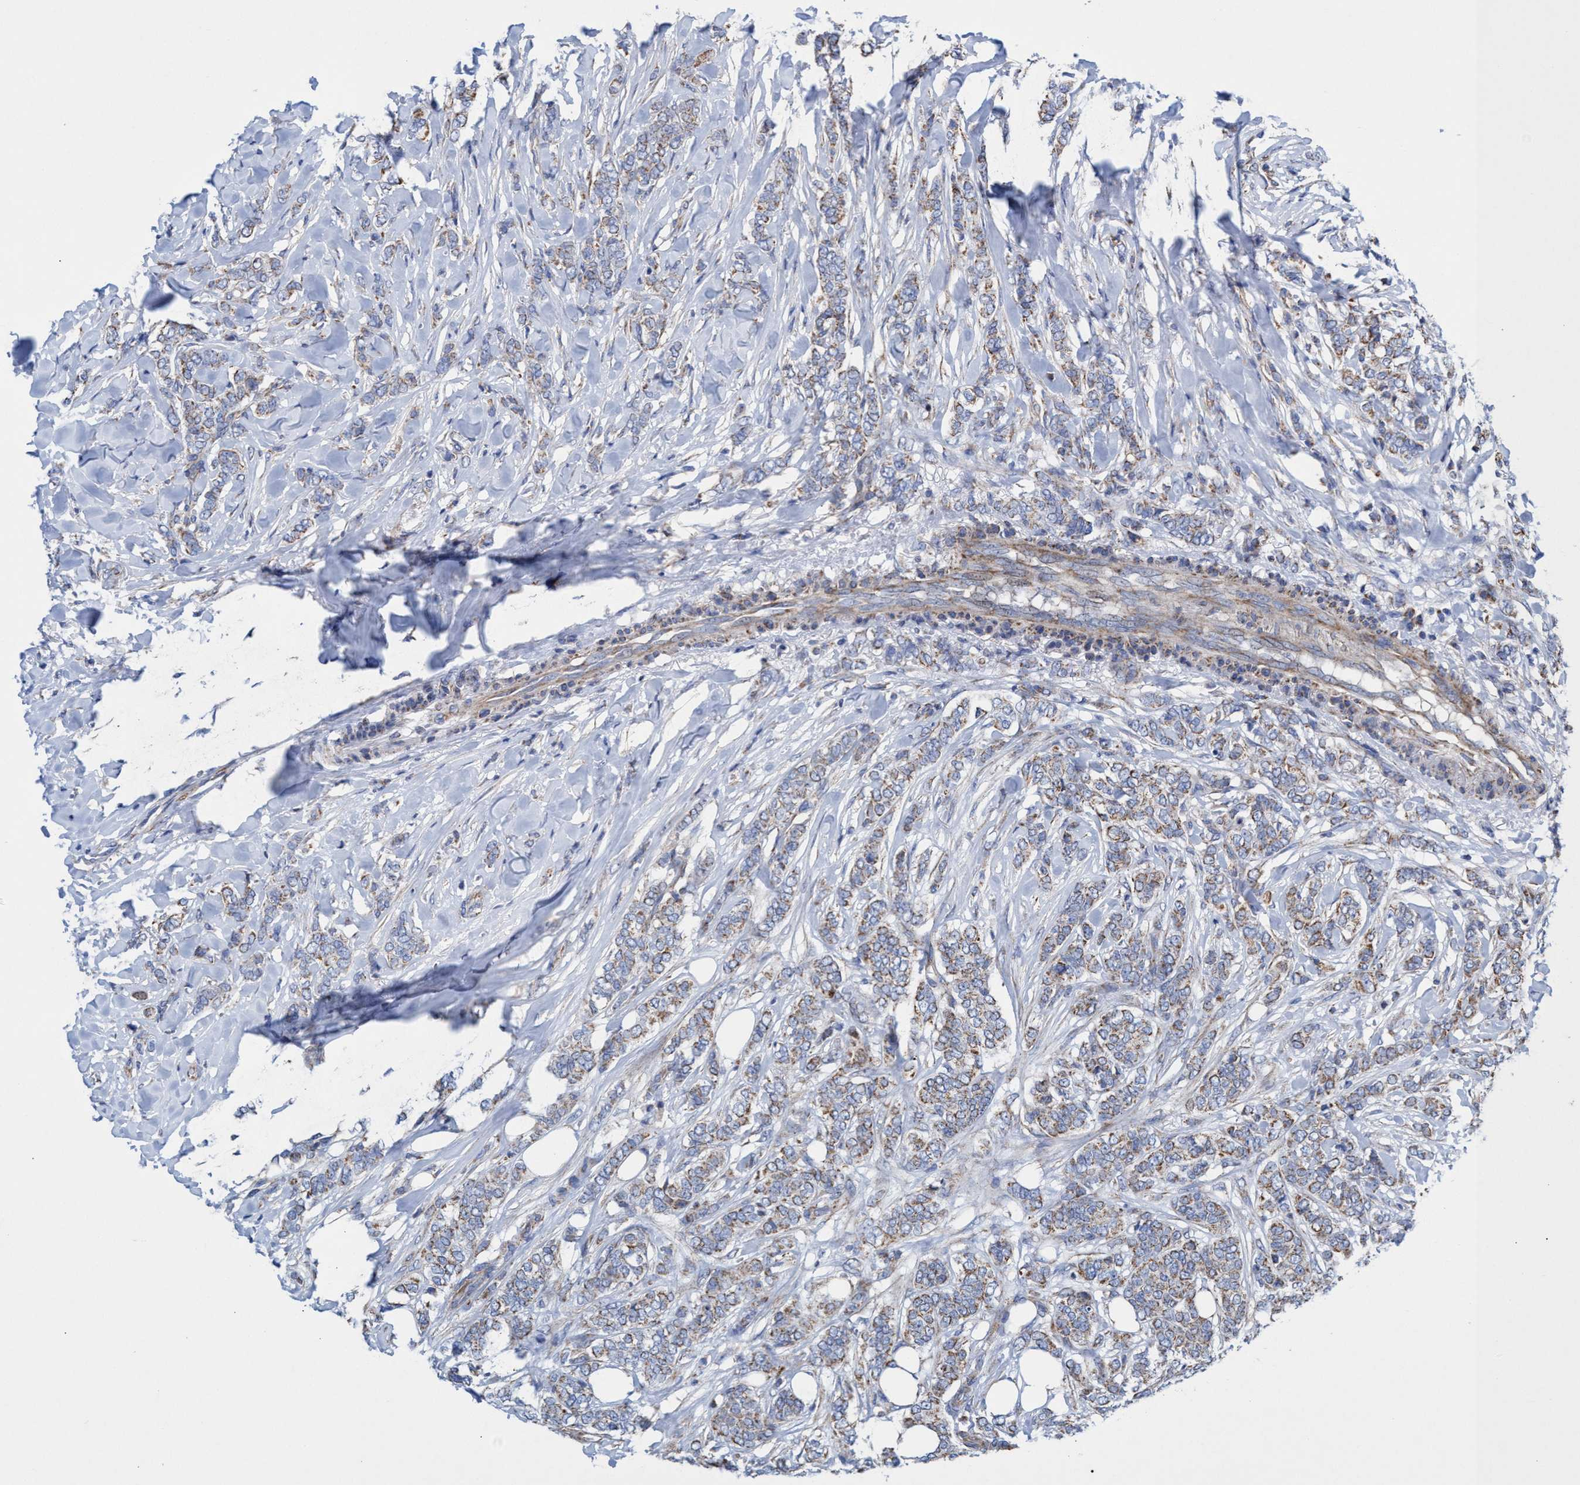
{"staining": {"intensity": "weak", "quantity": ">75%", "location": "cytoplasmic/membranous"}, "tissue": "breast cancer", "cell_type": "Tumor cells", "image_type": "cancer", "snomed": [{"axis": "morphology", "description": "Lobular carcinoma"}, {"axis": "topography", "description": "Skin"}, {"axis": "topography", "description": "Breast"}], "caption": "Breast cancer (lobular carcinoma) stained with a brown dye exhibits weak cytoplasmic/membranous positive staining in about >75% of tumor cells.", "gene": "ZNF750", "patient": {"sex": "female", "age": 46}}